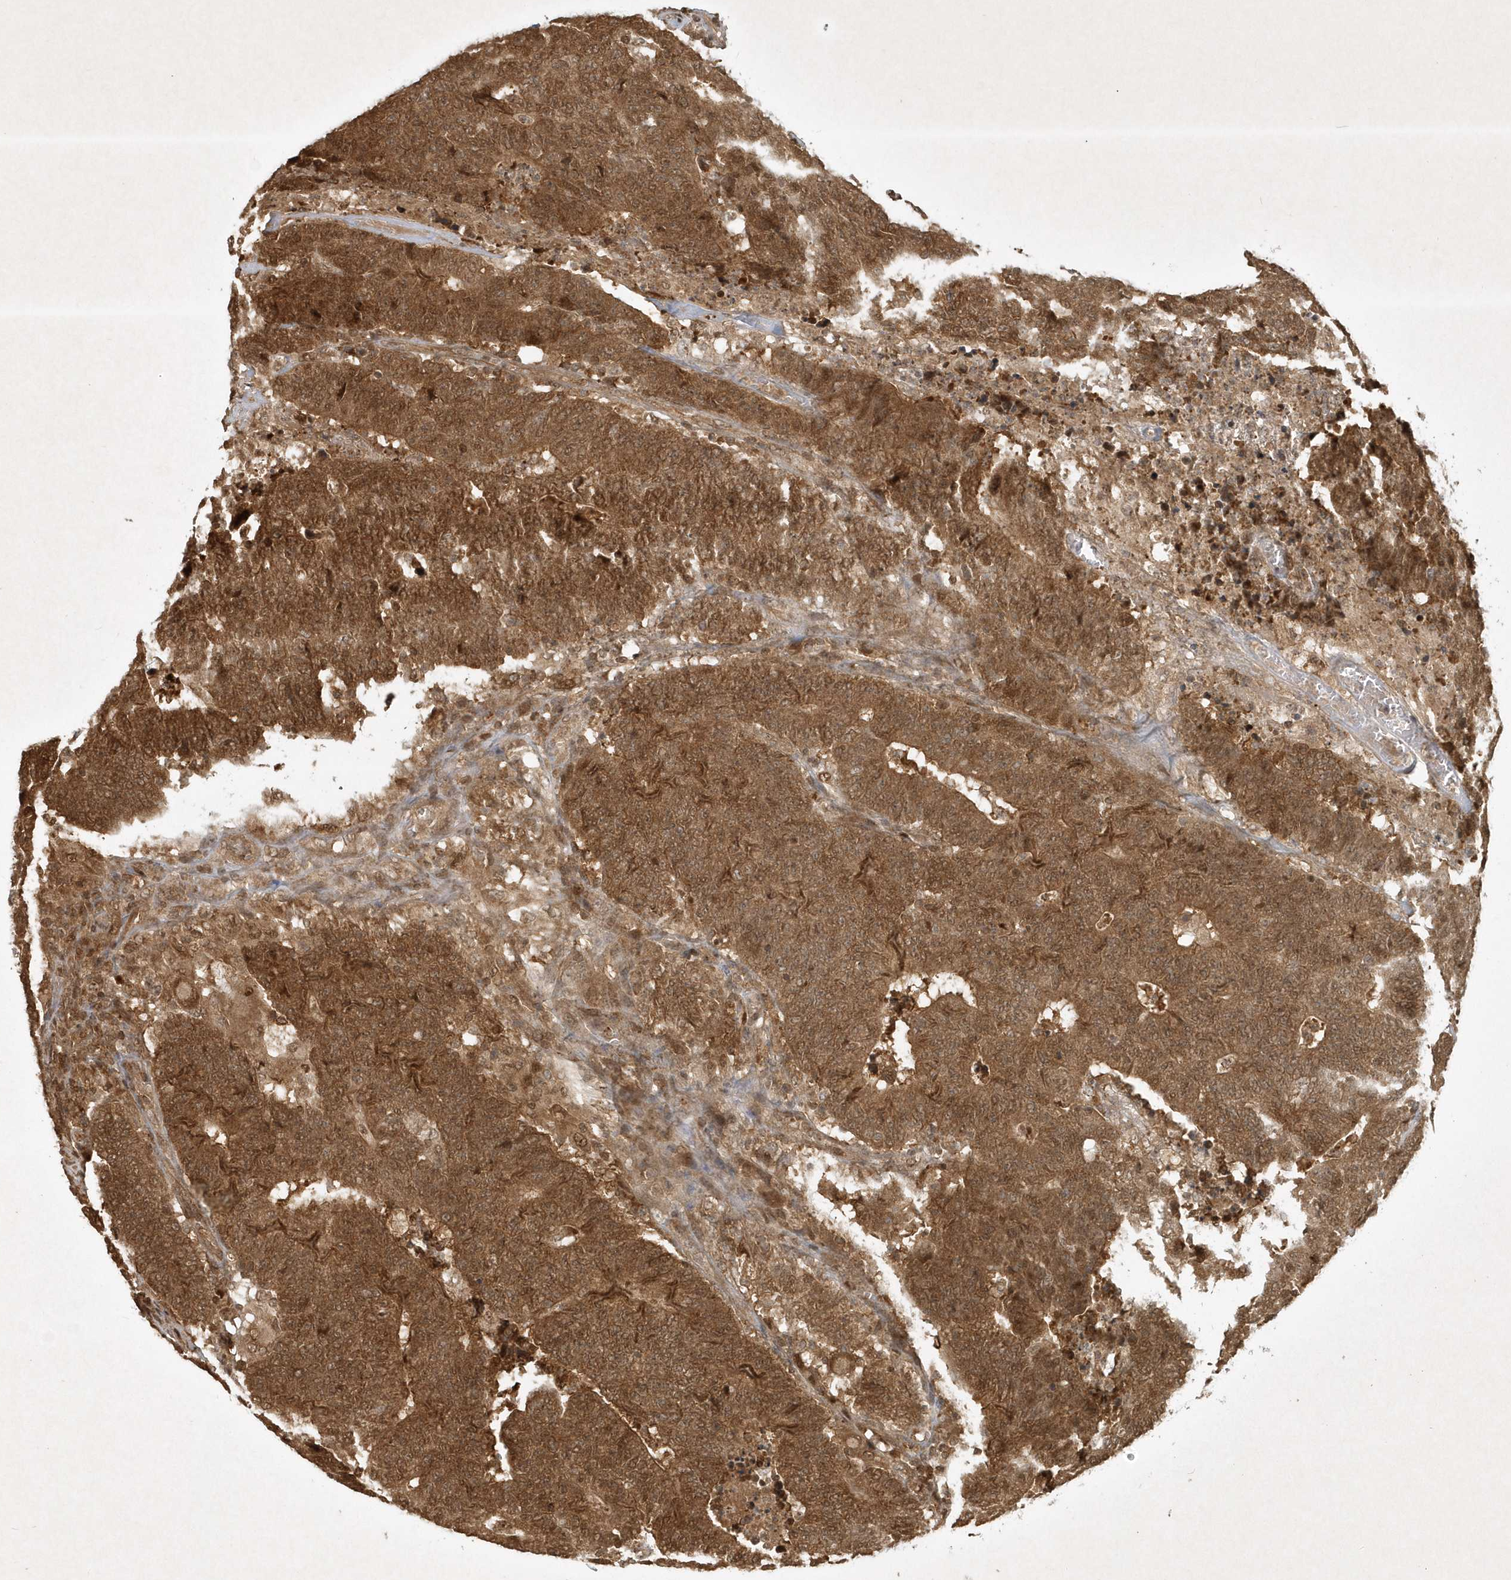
{"staining": {"intensity": "strong", "quantity": ">75%", "location": "cytoplasmic/membranous"}, "tissue": "colorectal cancer", "cell_type": "Tumor cells", "image_type": "cancer", "snomed": [{"axis": "morphology", "description": "Normal tissue, NOS"}, {"axis": "morphology", "description": "Adenocarcinoma, NOS"}, {"axis": "topography", "description": "Colon"}], "caption": "High-magnification brightfield microscopy of colorectal adenocarcinoma stained with DAB (brown) and counterstained with hematoxylin (blue). tumor cells exhibit strong cytoplasmic/membranous staining is present in approximately>75% of cells.", "gene": "PLTP", "patient": {"sex": "female", "age": 75}}